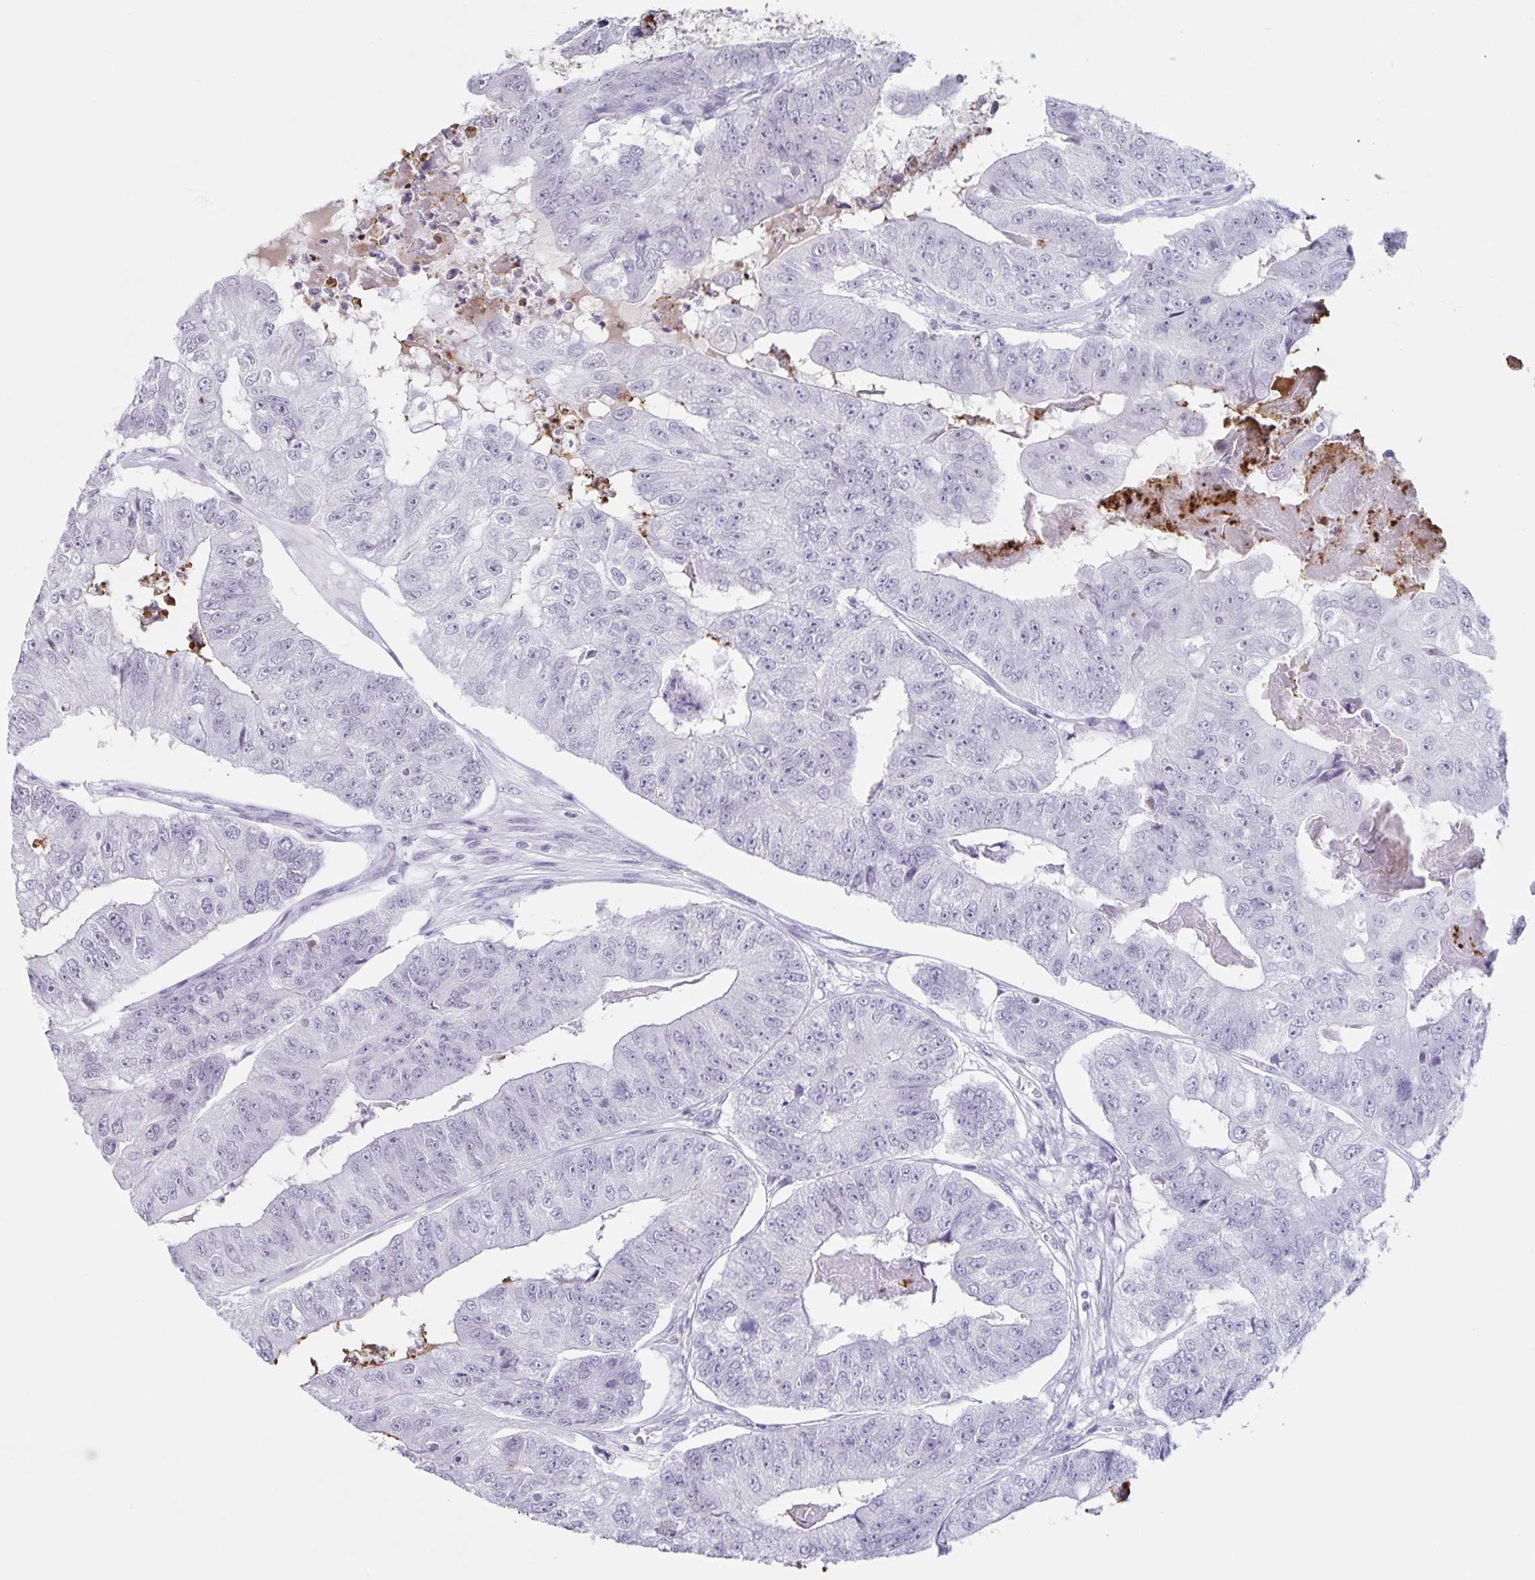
{"staining": {"intensity": "negative", "quantity": "none", "location": "none"}, "tissue": "colorectal cancer", "cell_type": "Tumor cells", "image_type": "cancer", "snomed": [{"axis": "morphology", "description": "Adenocarcinoma, NOS"}, {"axis": "topography", "description": "Colon"}], "caption": "Colorectal cancer (adenocarcinoma) stained for a protein using immunohistochemistry demonstrates no staining tumor cells.", "gene": "LCE6A", "patient": {"sex": "female", "age": 67}}